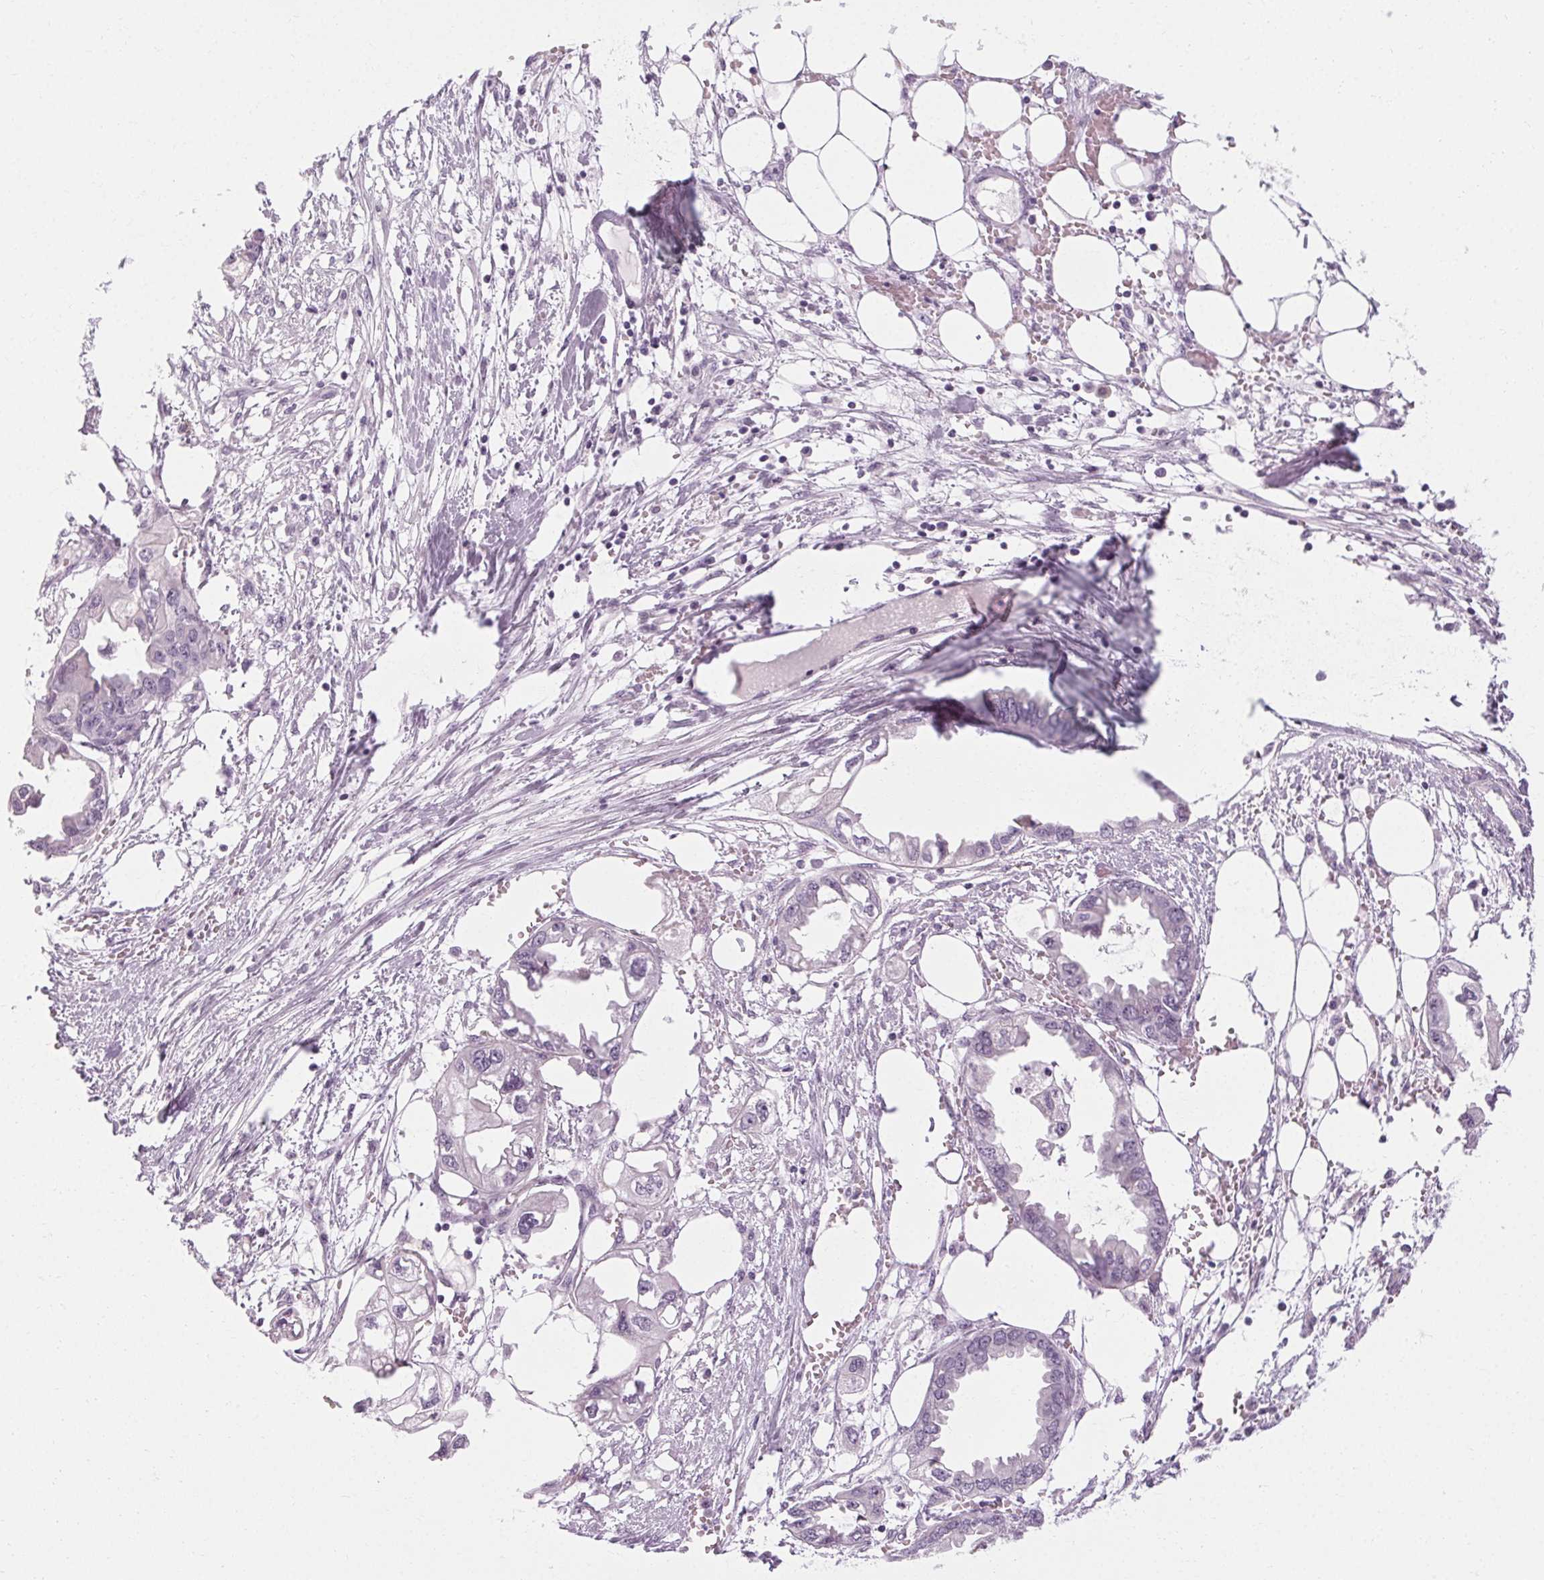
{"staining": {"intensity": "negative", "quantity": "none", "location": "none"}, "tissue": "endometrial cancer", "cell_type": "Tumor cells", "image_type": "cancer", "snomed": [{"axis": "morphology", "description": "Adenocarcinoma, NOS"}, {"axis": "morphology", "description": "Adenocarcinoma, metastatic, NOS"}, {"axis": "topography", "description": "Adipose tissue"}, {"axis": "topography", "description": "Endometrium"}], "caption": "The histopathology image exhibits no staining of tumor cells in adenocarcinoma (endometrial).", "gene": "POMC", "patient": {"sex": "female", "age": 67}}